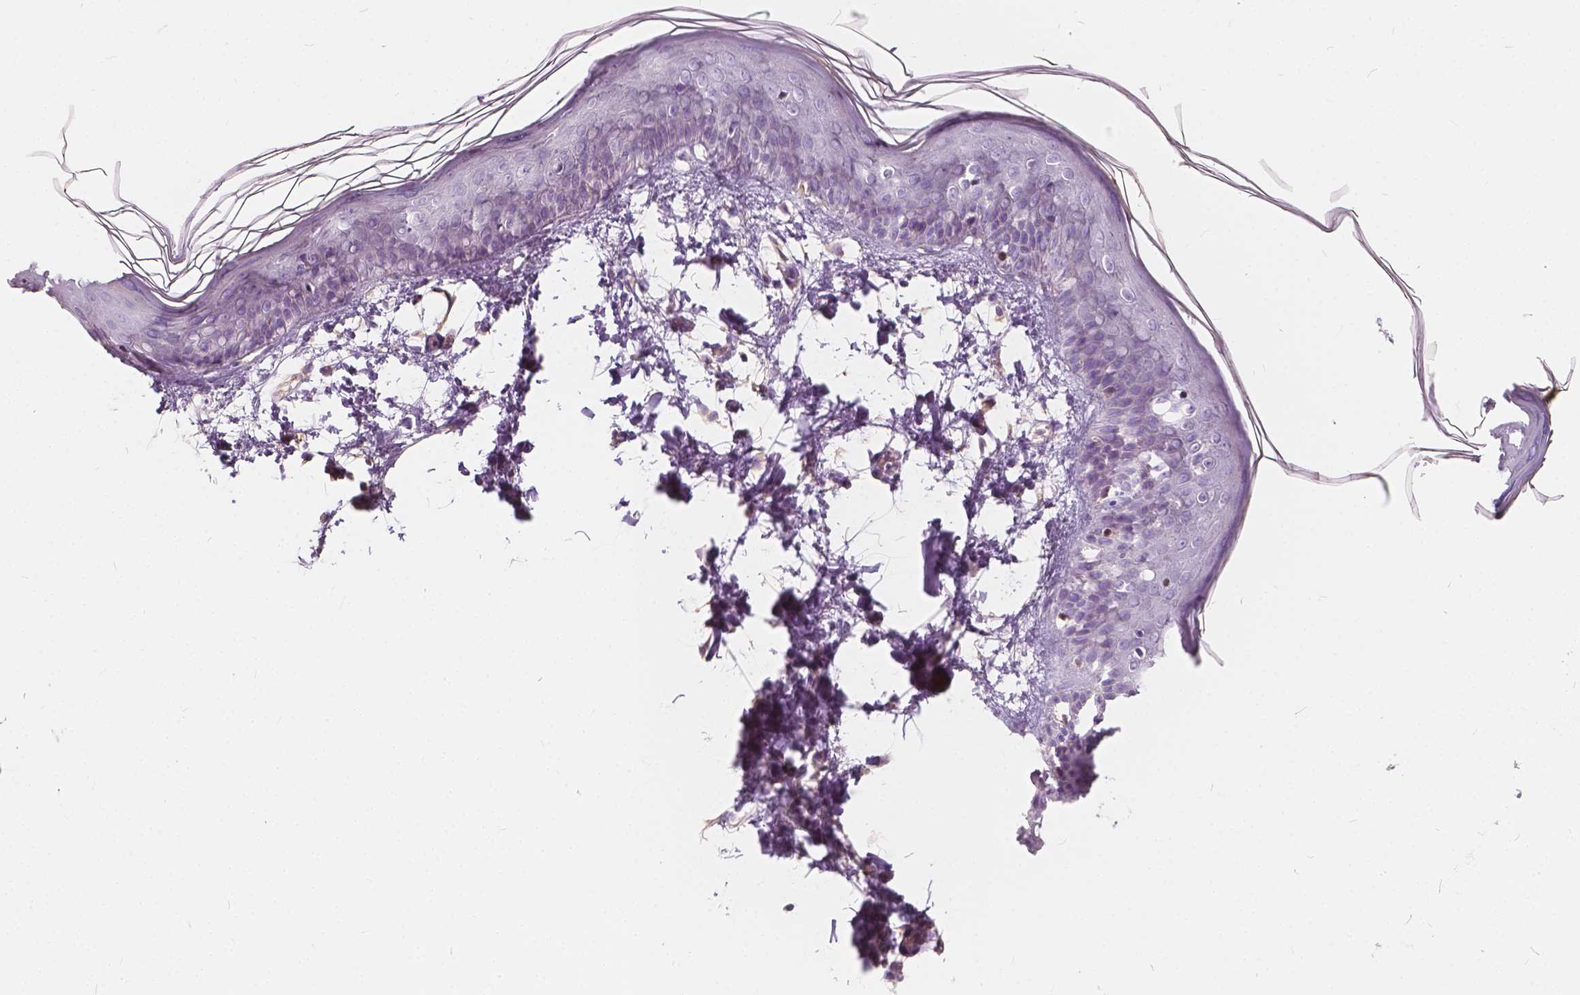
{"staining": {"intensity": "negative", "quantity": "none", "location": "none"}, "tissue": "skin", "cell_type": "Fibroblasts", "image_type": "normal", "snomed": [{"axis": "morphology", "description": "Normal tissue, NOS"}, {"axis": "topography", "description": "Skin"}], "caption": "Photomicrograph shows no protein positivity in fibroblasts of normal skin.", "gene": "KIAA0513", "patient": {"sex": "female", "age": 62}}